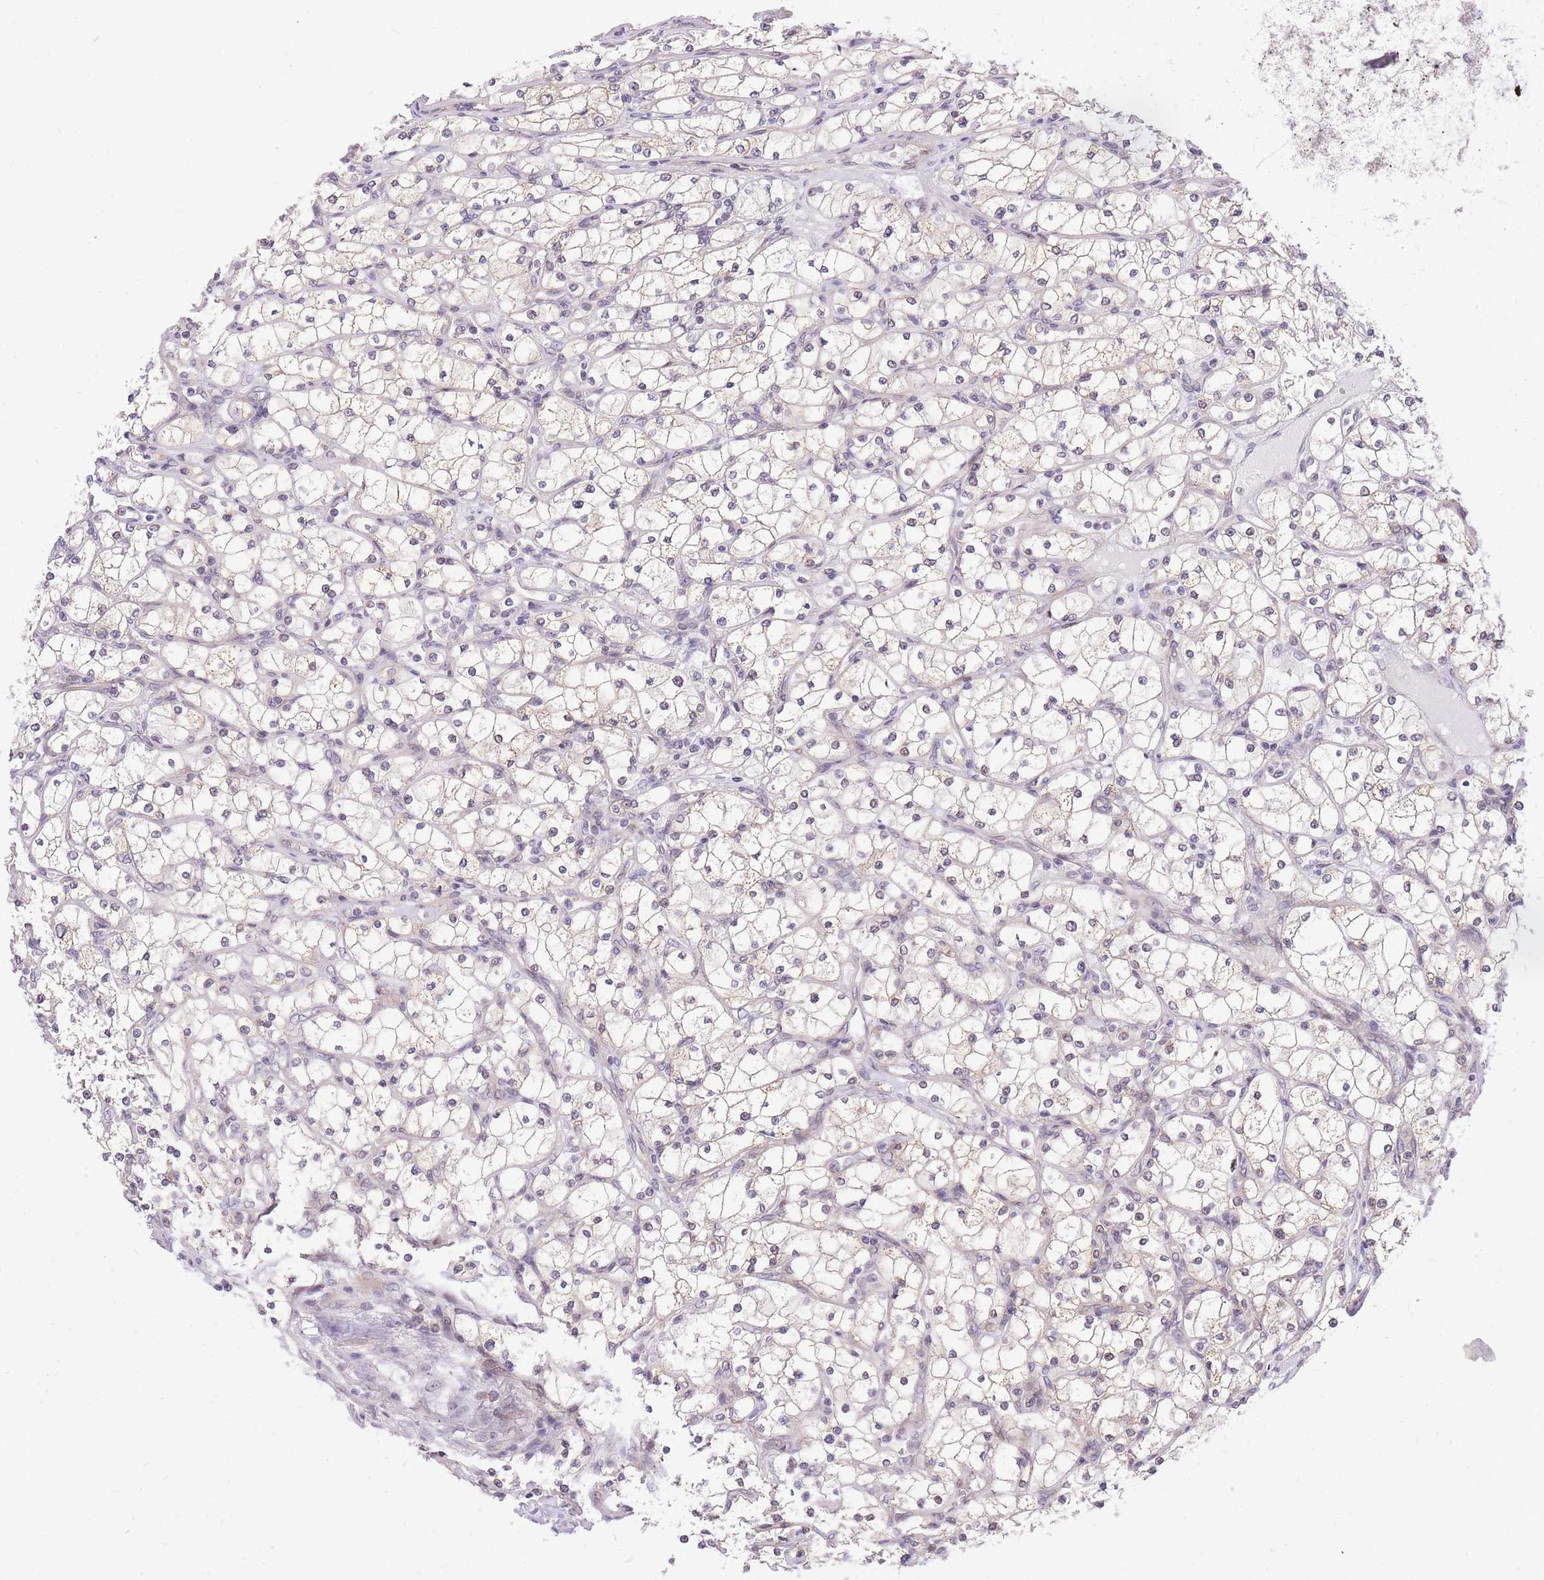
{"staining": {"intensity": "weak", "quantity": "25%-75%", "location": "cytoplasmic/membranous"}, "tissue": "renal cancer", "cell_type": "Tumor cells", "image_type": "cancer", "snomed": [{"axis": "morphology", "description": "Adenocarcinoma, NOS"}, {"axis": "topography", "description": "Kidney"}], "caption": "Renal cancer (adenocarcinoma) stained with a brown dye displays weak cytoplasmic/membranous positive positivity in about 25%-75% of tumor cells.", "gene": "MINDY2", "patient": {"sex": "male", "age": 80}}